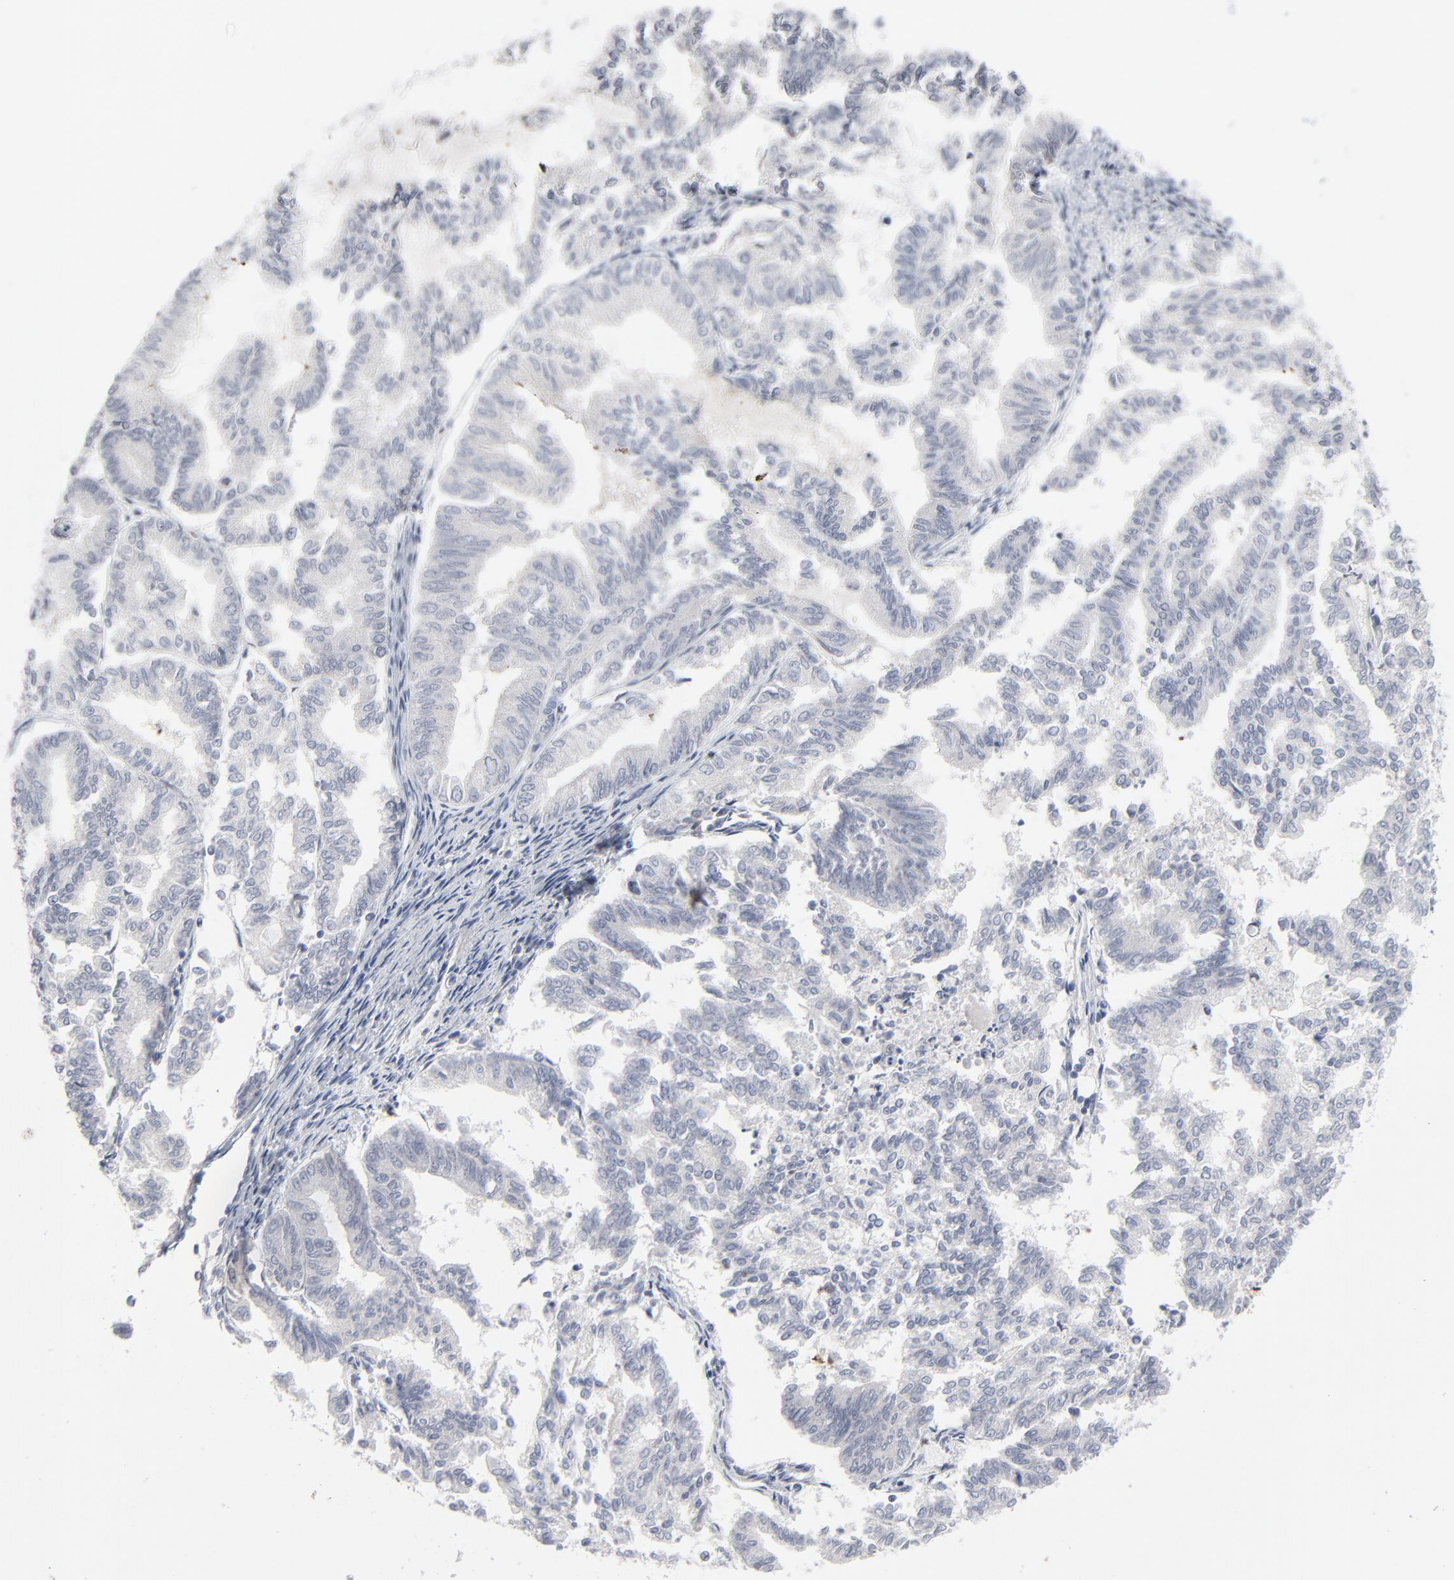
{"staining": {"intensity": "negative", "quantity": "none", "location": "none"}, "tissue": "endometrial cancer", "cell_type": "Tumor cells", "image_type": "cancer", "snomed": [{"axis": "morphology", "description": "Adenocarcinoma, NOS"}, {"axis": "topography", "description": "Endometrium"}], "caption": "Endometrial cancer (adenocarcinoma) was stained to show a protein in brown. There is no significant positivity in tumor cells. (DAB (3,3'-diaminobenzidine) IHC, high magnification).", "gene": "FOXN2", "patient": {"sex": "female", "age": 79}}